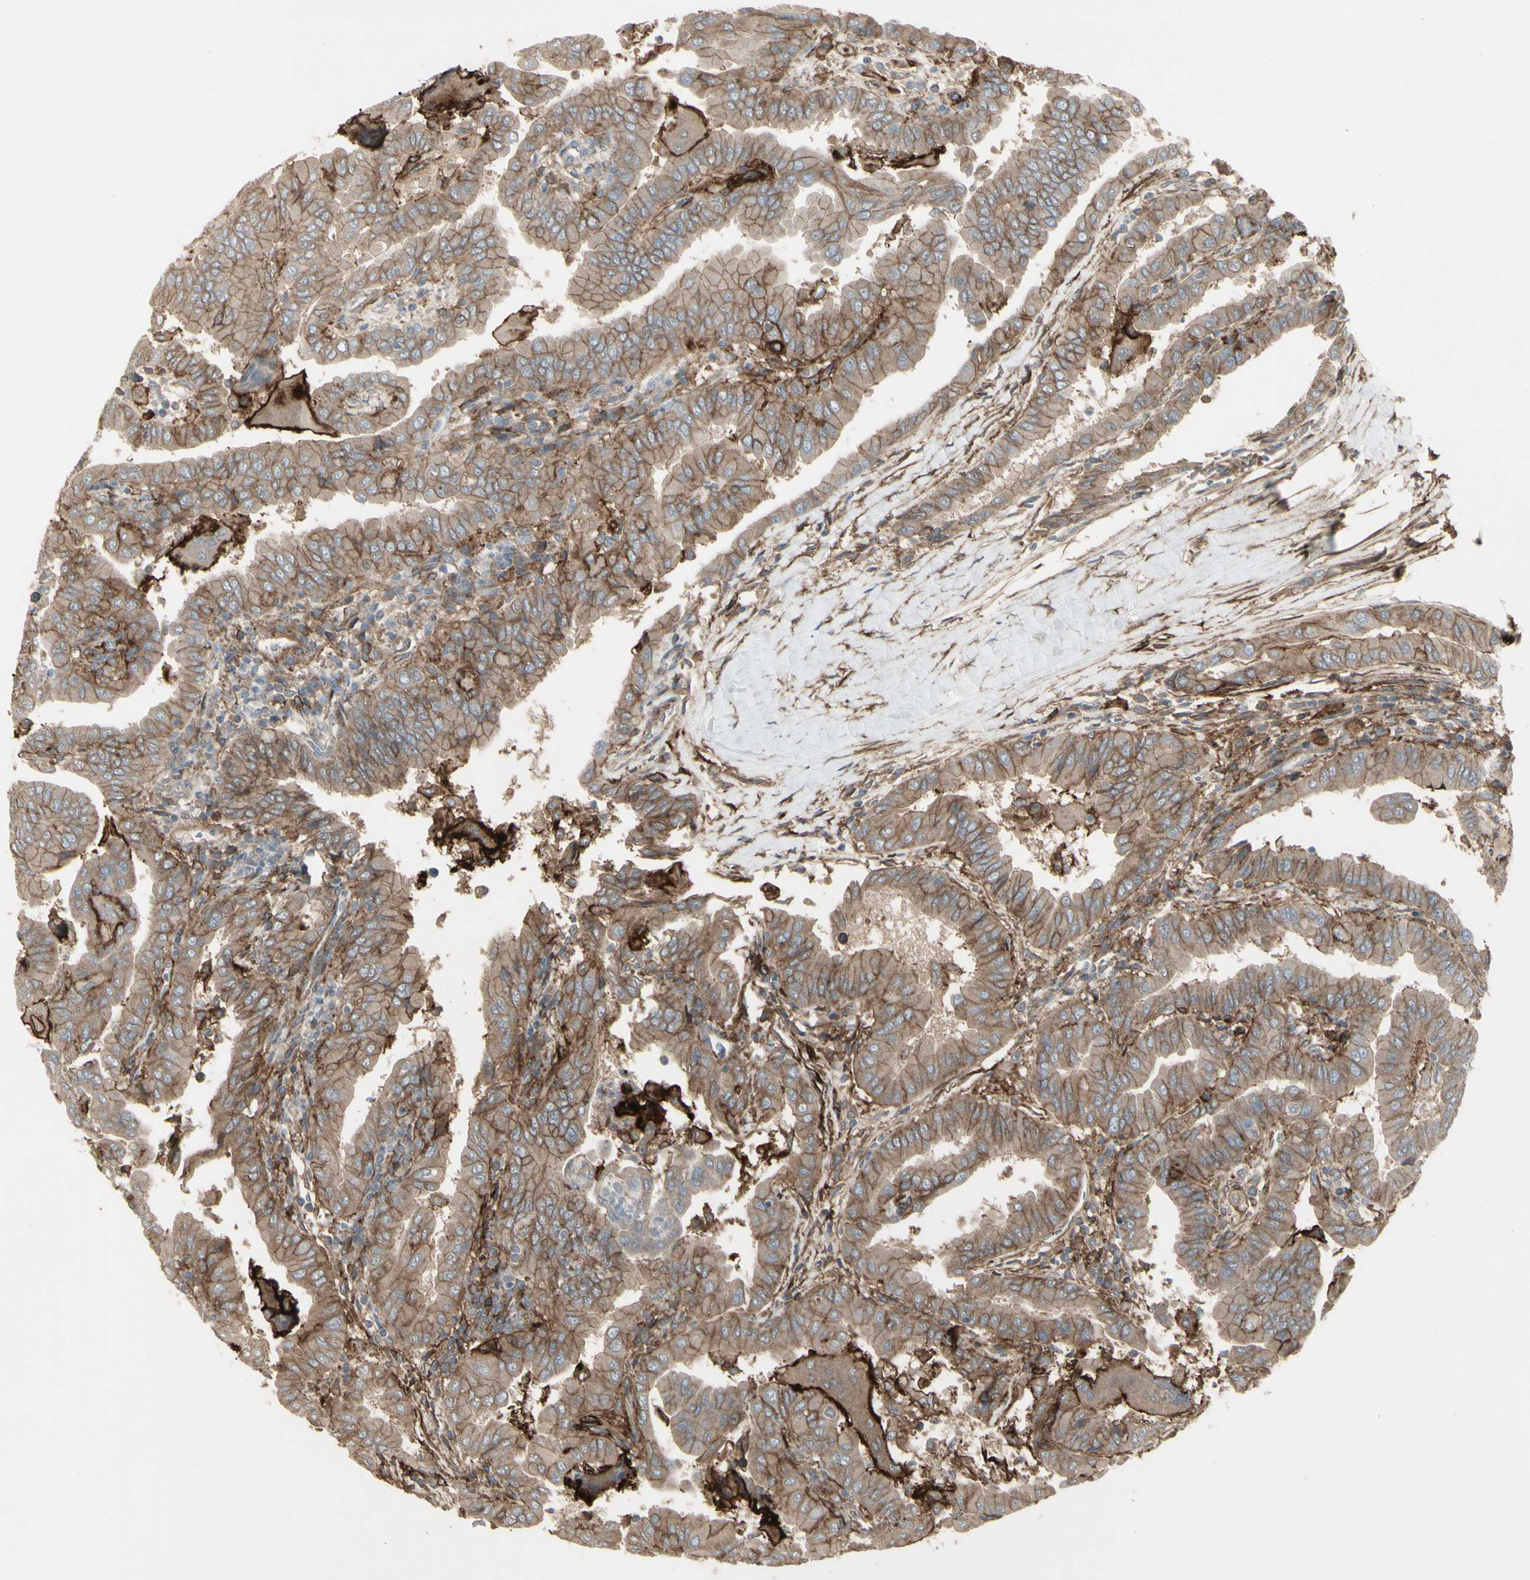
{"staining": {"intensity": "moderate", "quantity": ">75%", "location": "cytoplasmic/membranous"}, "tissue": "thyroid cancer", "cell_type": "Tumor cells", "image_type": "cancer", "snomed": [{"axis": "morphology", "description": "Papillary adenocarcinoma, NOS"}, {"axis": "topography", "description": "Thyroid gland"}], "caption": "Immunohistochemical staining of papillary adenocarcinoma (thyroid) displays moderate cytoplasmic/membranous protein expression in about >75% of tumor cells.", "gene": "CD276", "patient": {"sex": "male", "age": 33}}